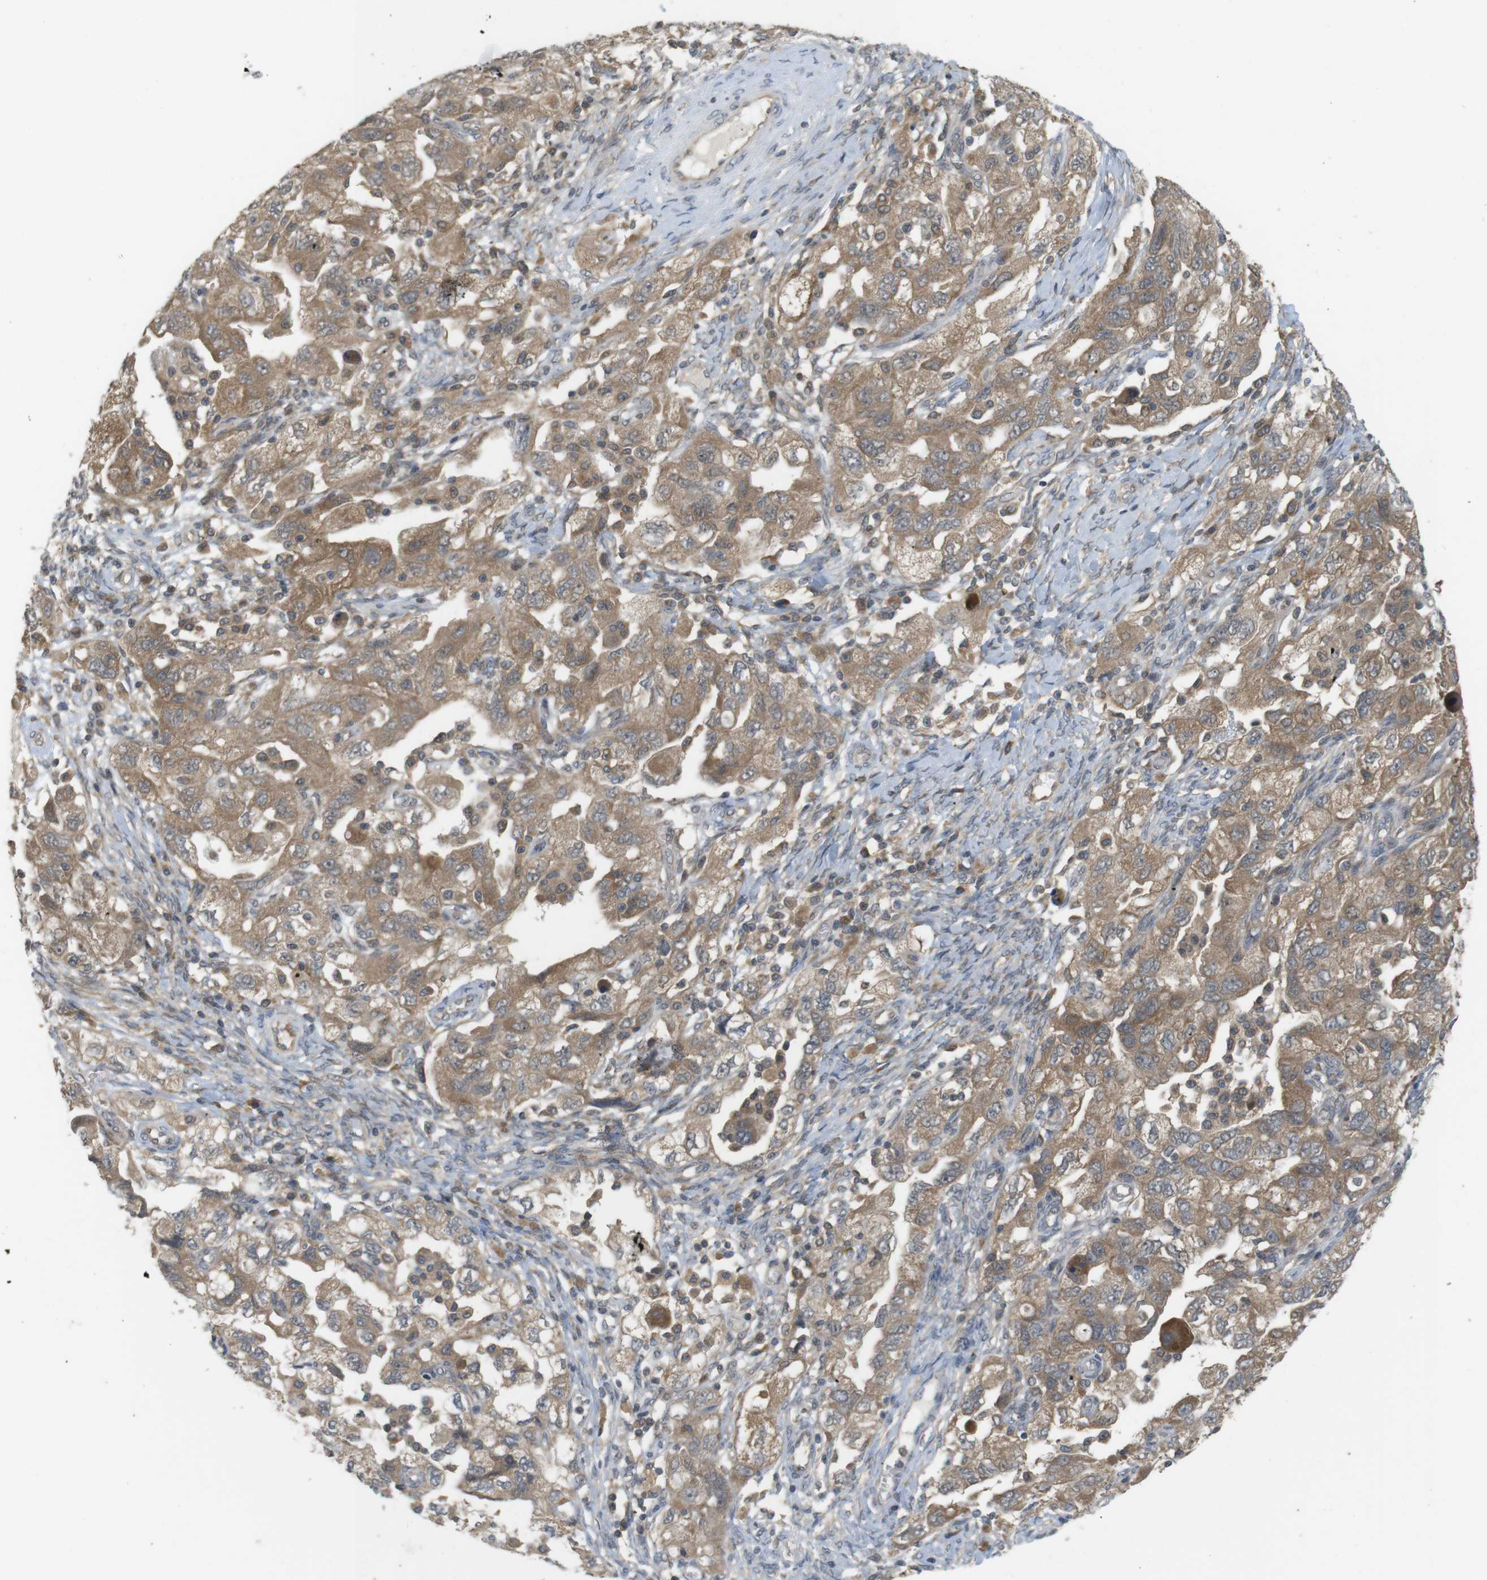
{"staining": {"intensity": "moderate", "quantity": ">75%", "location": "cytoplasmic/membranous"}, "tissue": "ovarian cancer", "cell_type": "Tumor cells", "image_type": "cancer", "snomed": [{"axis": "morphology", "description": "Carcinoma, NOS"}, {"axis": "morphology", "description": "Cystadenocarcinoma, serous, NOS"}, {"axis": "topography", "description": "Ovary"}], "caption": "This histopathology image demonstrates immunohistochemistry staining of human ovarian carcinoma, with medium moderate cytoplasmic/membranous expression in approximately >75% of tumor cells.", "gene": "RNF130", "patient": {"sex": "female", "age": 69}}